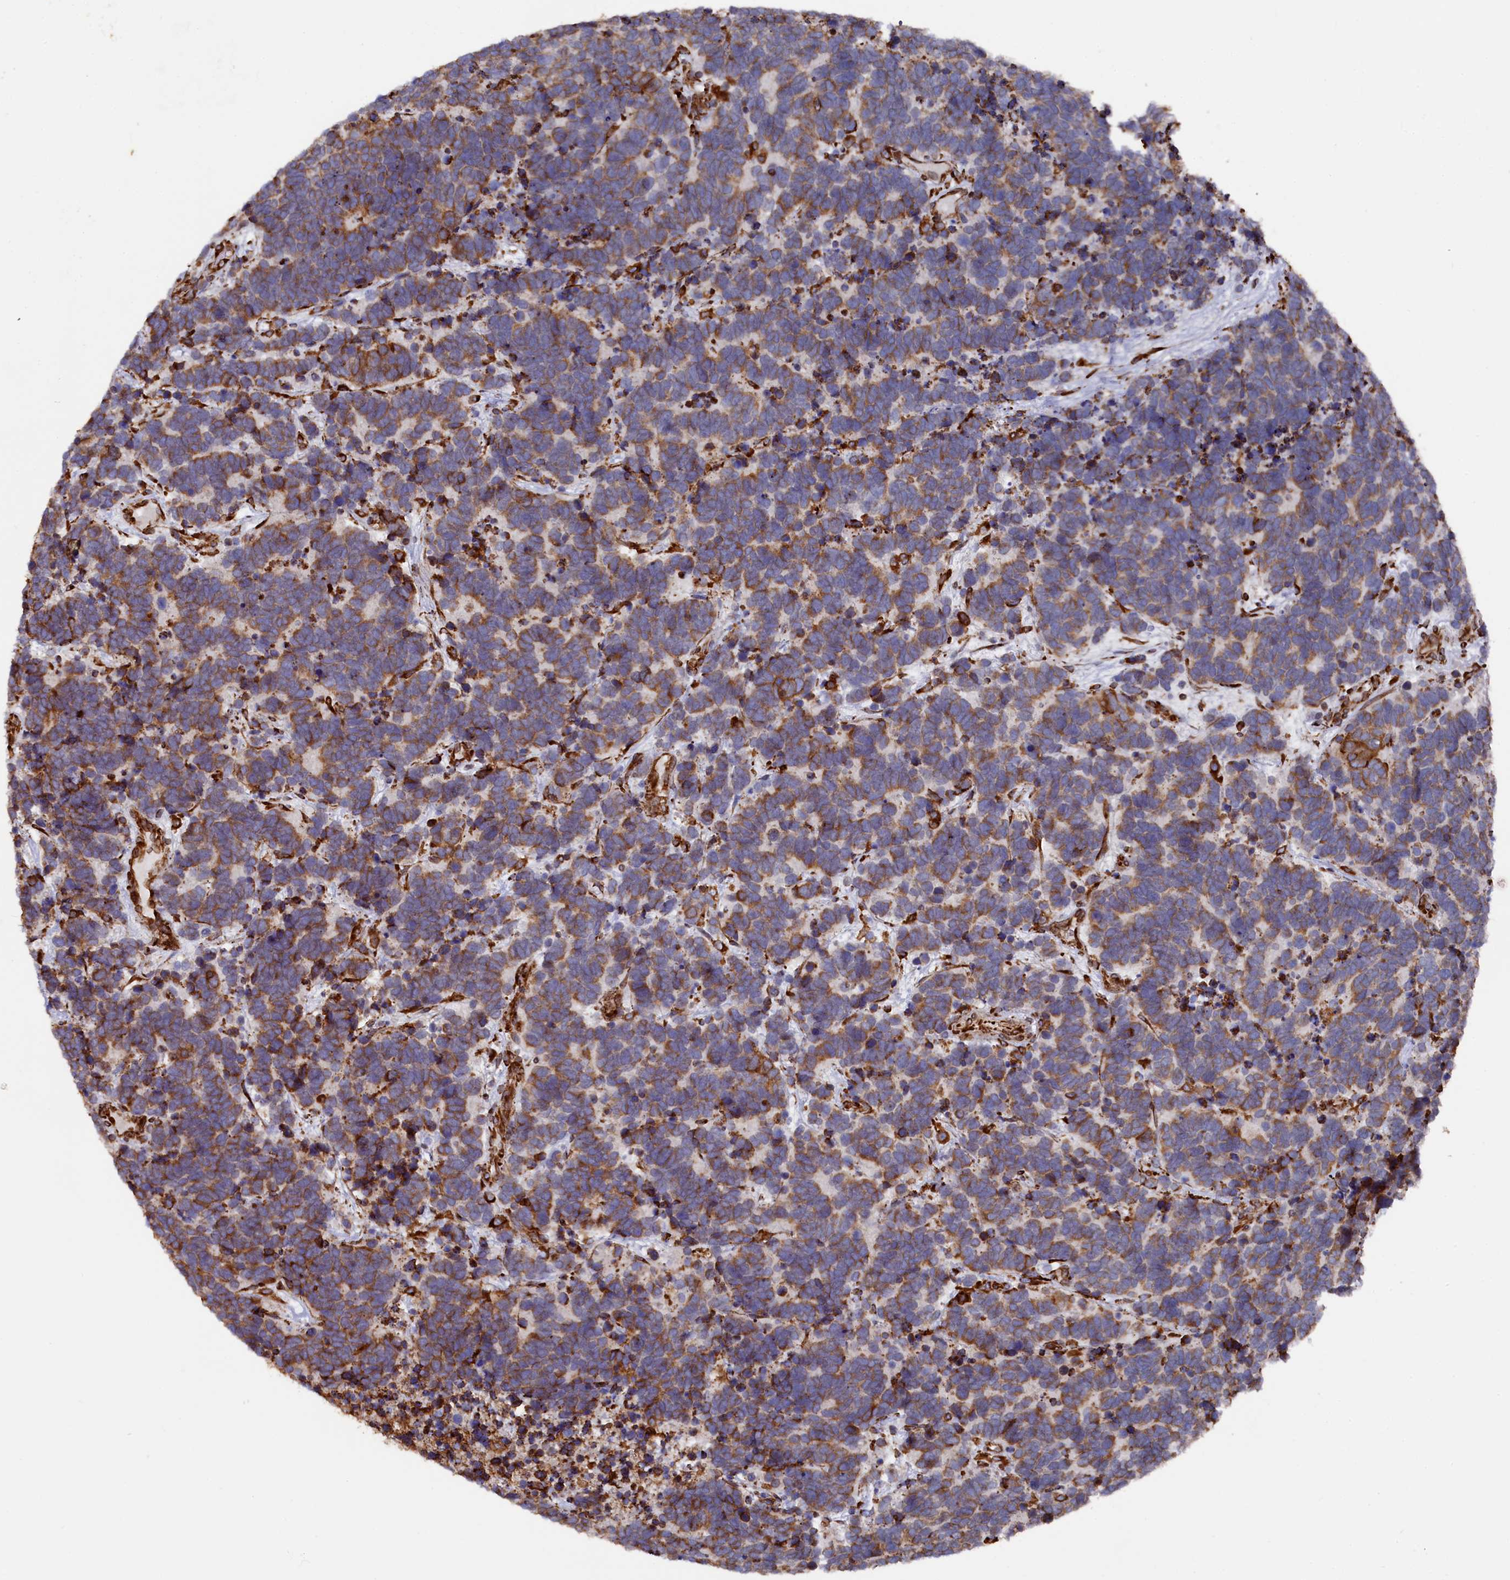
{"staining": {"intensity": "moderate", "quantity": ">75%", "location": "cytoplasmic/membranous"}, "tissue": "carcinoid", "cell_type": "Tumor cells", "image_type": "cancer", "snomed": [{"axis": "morphology", "description": "Carcinoma, NOS"}, {"axis": "morphology", "description": "Carcinoid, malignant, NOS"}, {"axis": "topography", "description": "Urinary bladder"}], "caption": "There is medium levels of moderate cytoplasmic/membranous expression in tumor cells of carcinoid, as demonstrated by immunohistochemical staining (brown color).", "gene": "NEURL1B", "patient": {"sex": "male", "age": 57}}